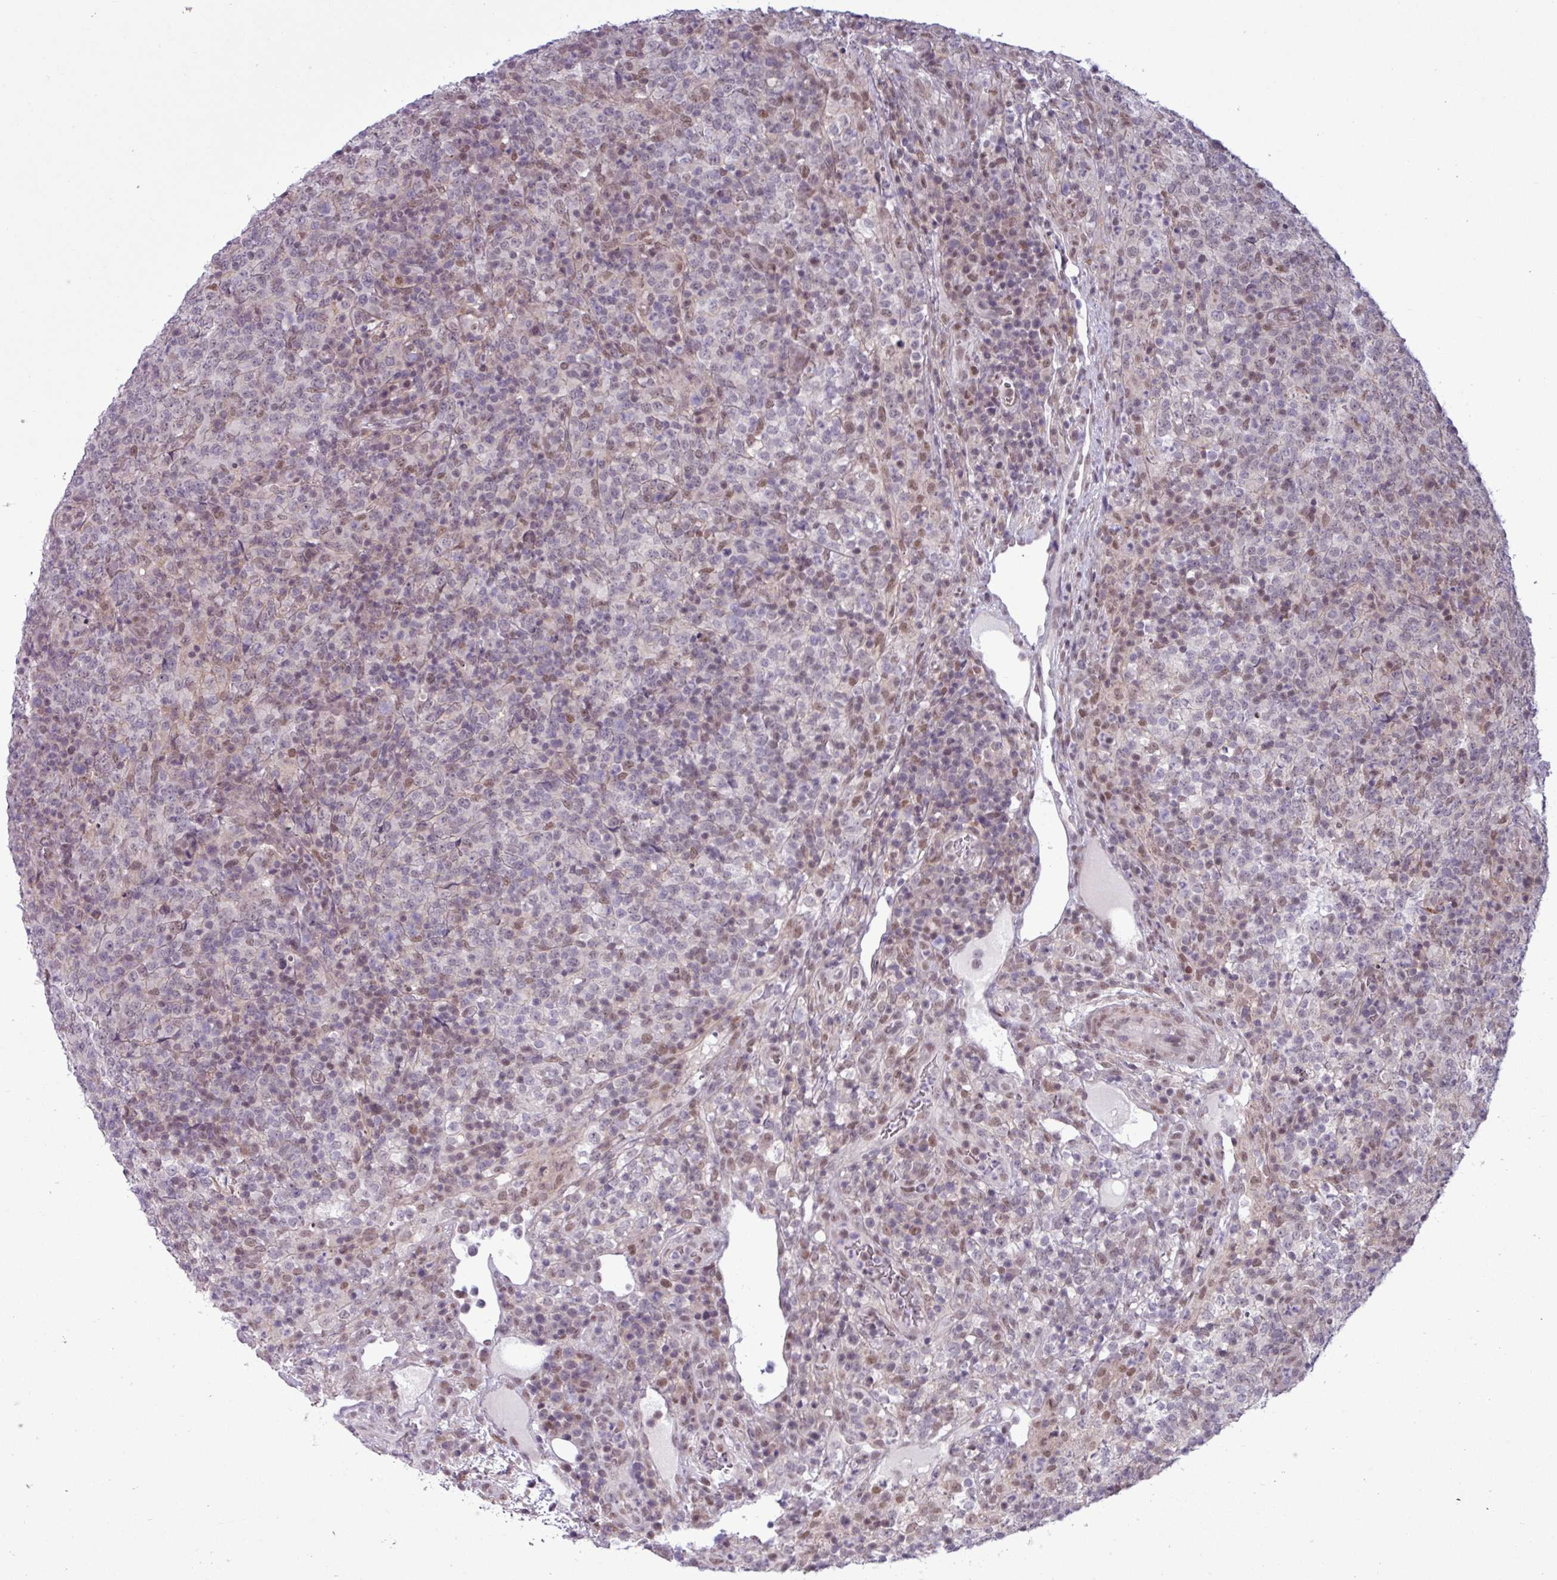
{"staining": {"intensity": "moderate", "quantity": "<25%", "location": "nuclear"}, "tissue": "lymphoma", "cell_type": "Tumor cells", "image_type": "cancer", "snomed": [{"axis": "morphology", "description": "Malignant lymphoma, non-Hodgkin's type, High grade"}, {"axis": "topography", "description": "Lymph node"}], "caption": "High-magnification brightfield microscopy of lymphoma stained with DAB (3,3'-diaminobenzidine) (brown) and counterstained with hematoxylin (blue). tumor cells exhibit moderate nuclear expression is seen in about<25% of cells.", "gene": "NOTCH2", "patient": {"sex": "male", "age": 54}}